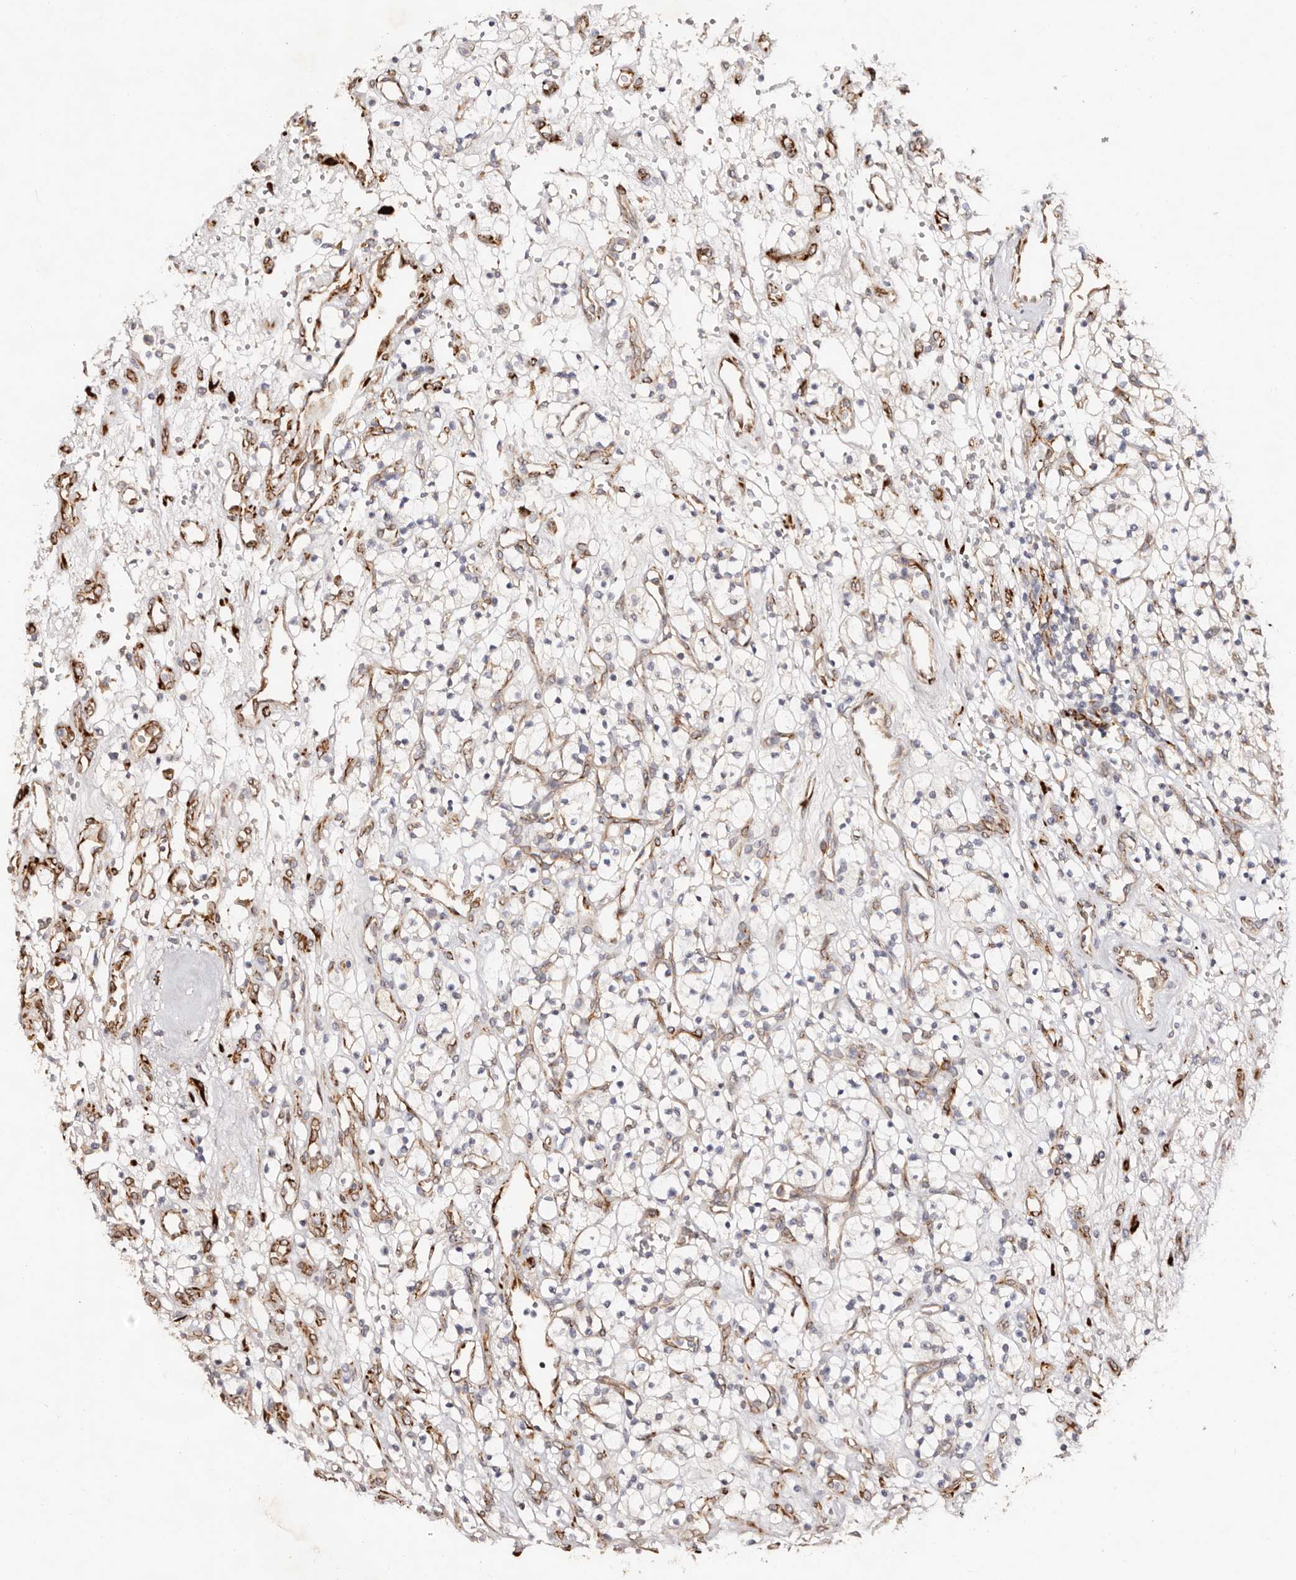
{"staining": {"intensity": "negative", "quantity": "none", "location": "none"}, "tissue": "renal cancer", "cell_type": "Tumor cells", "image_type": "cancer", "snomed": [{"axis": "morphology", "description": "Adenocarcinoma, NOS"}, {"axis": "topography", "description": "Kidney"}], "caption": "Tumor cells are negative for brown protein staining in renal cancer.", "gene": "SERPINH1", "patient": {"sex": "female", "age": 57}}